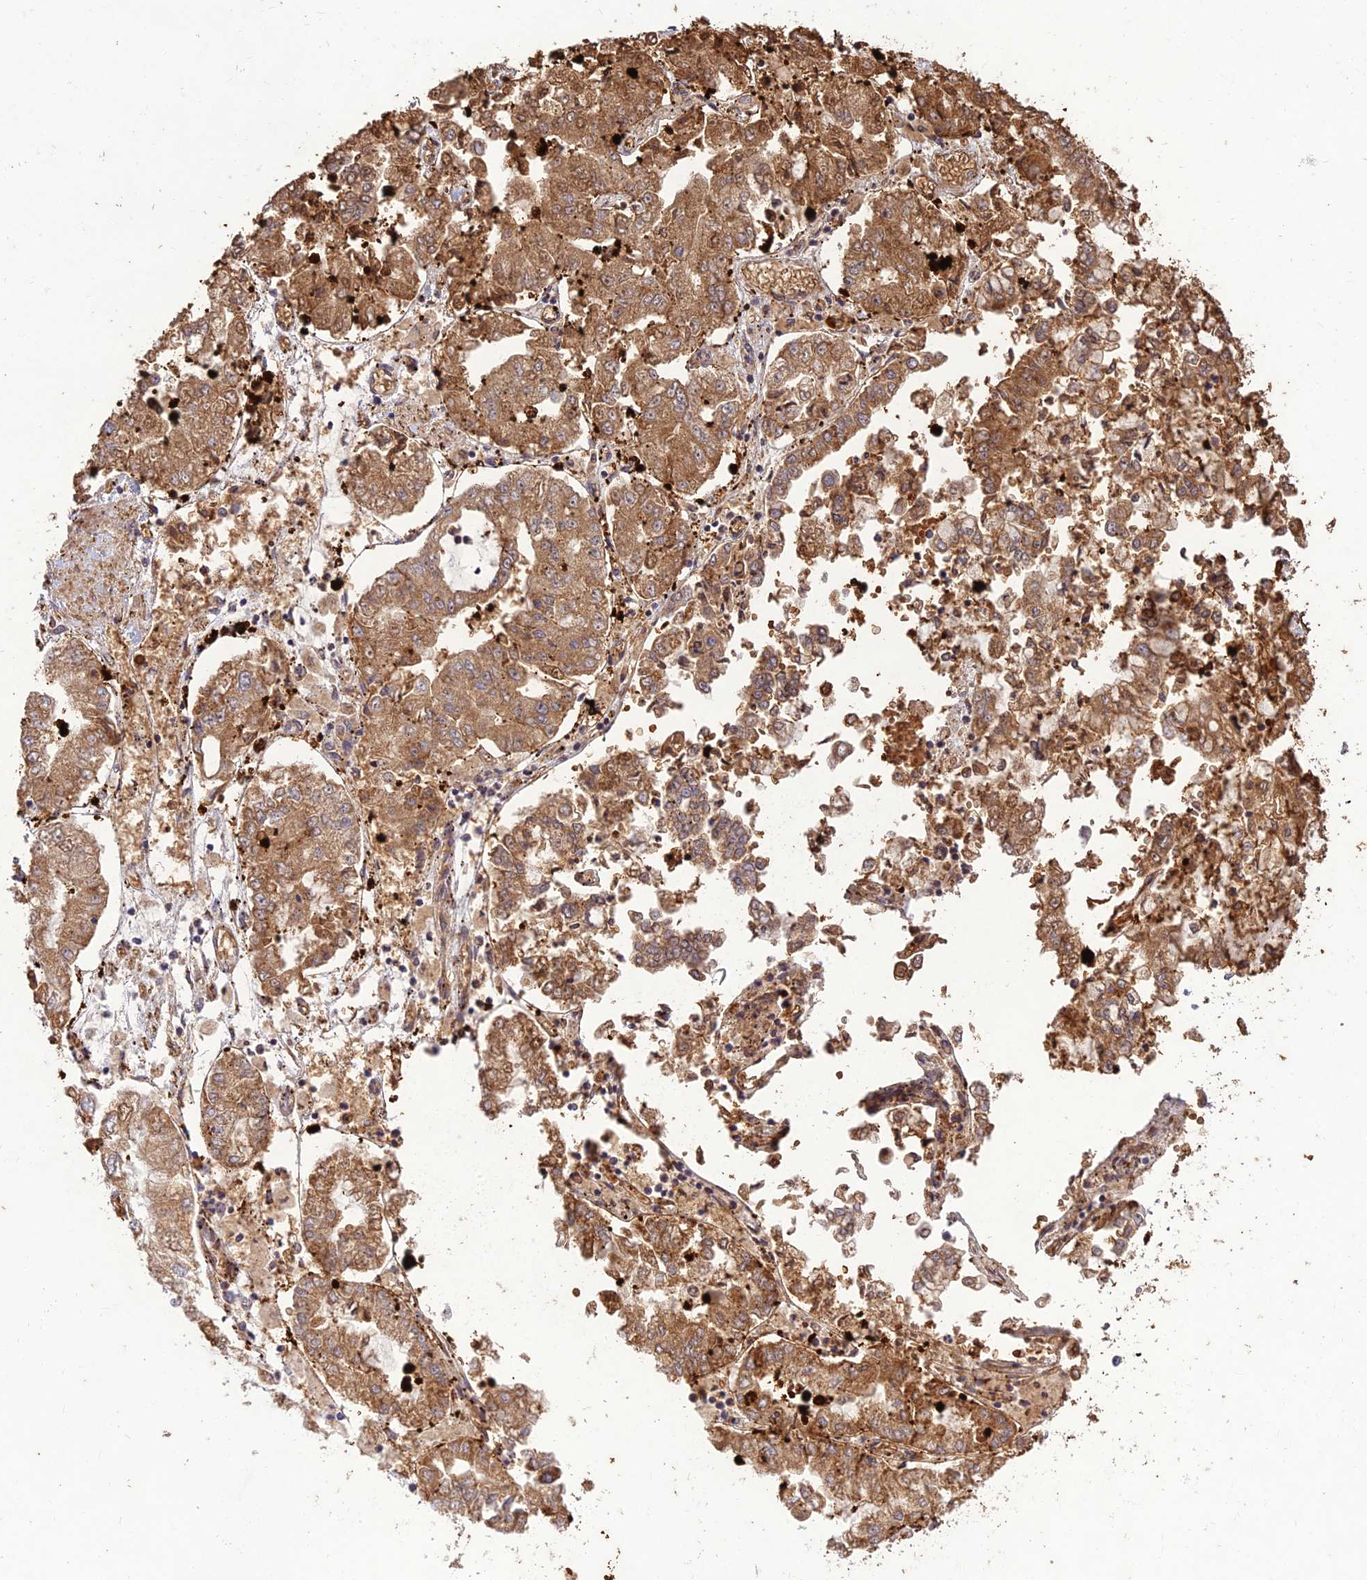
{"staining": {"intensity": "moderate", "quantity": ">75%", "location": "cytoplasmic/membranous"}, "tissue": "stomach cancer", "cell_type": "Tumor cells", "image_type": "cancer", "snomed": [{"axis": "morphology", "description": "Adenocarcinoma, NOS"}, {"axis": "topography", "description": "Stomach"}], "caption": "Immunohistochemical staining of adenocarcinoma (stomach) shows medium levels of moderate cytoplasmic/membranous protein positivity in approximately >75% of tumor cells.", "gene": "PPP1R11", "patient": {"sex": "male", "age": 76}}